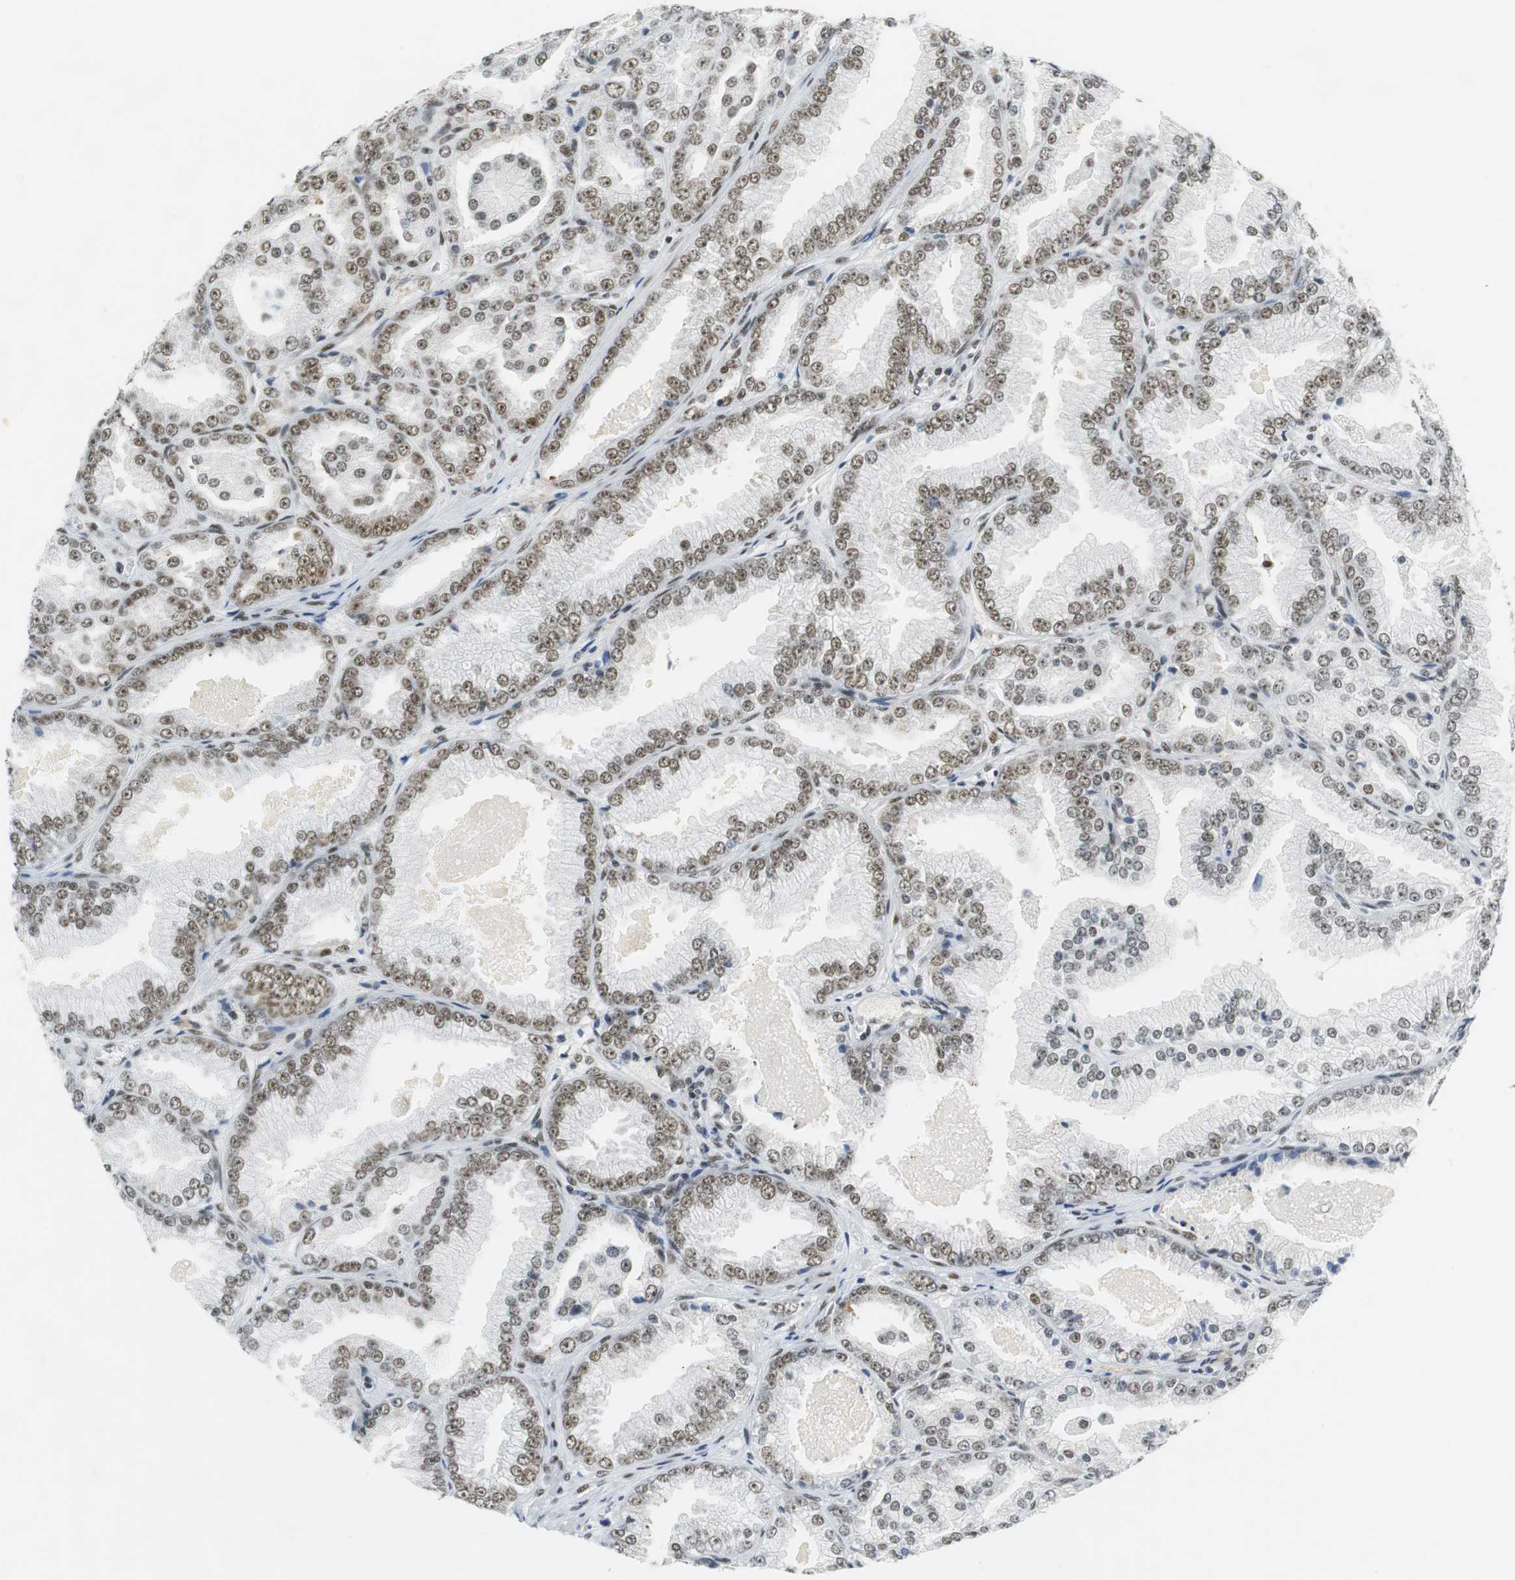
{"staining": {"intensity": "moderate", "quantity": ">75%", "location": "nuclear"}, "tissue": "prostate cancer", "cell_type": "Tumor cells", "image_type": "cancer", "snomed": [{"axis": "morphology", "description": "Adenocarcinoma, High grade"}, {"axis": "topography", "description": "Prostate"}], "caption": "This is an image of immunohistochemistry staining of prostate cancer (high-grade adenocarcinoma), which shows moderate positivity in the nuclear of tumor cells.", "gene": "PRKDC", "patient": {"sex": "male", "age": 61}}